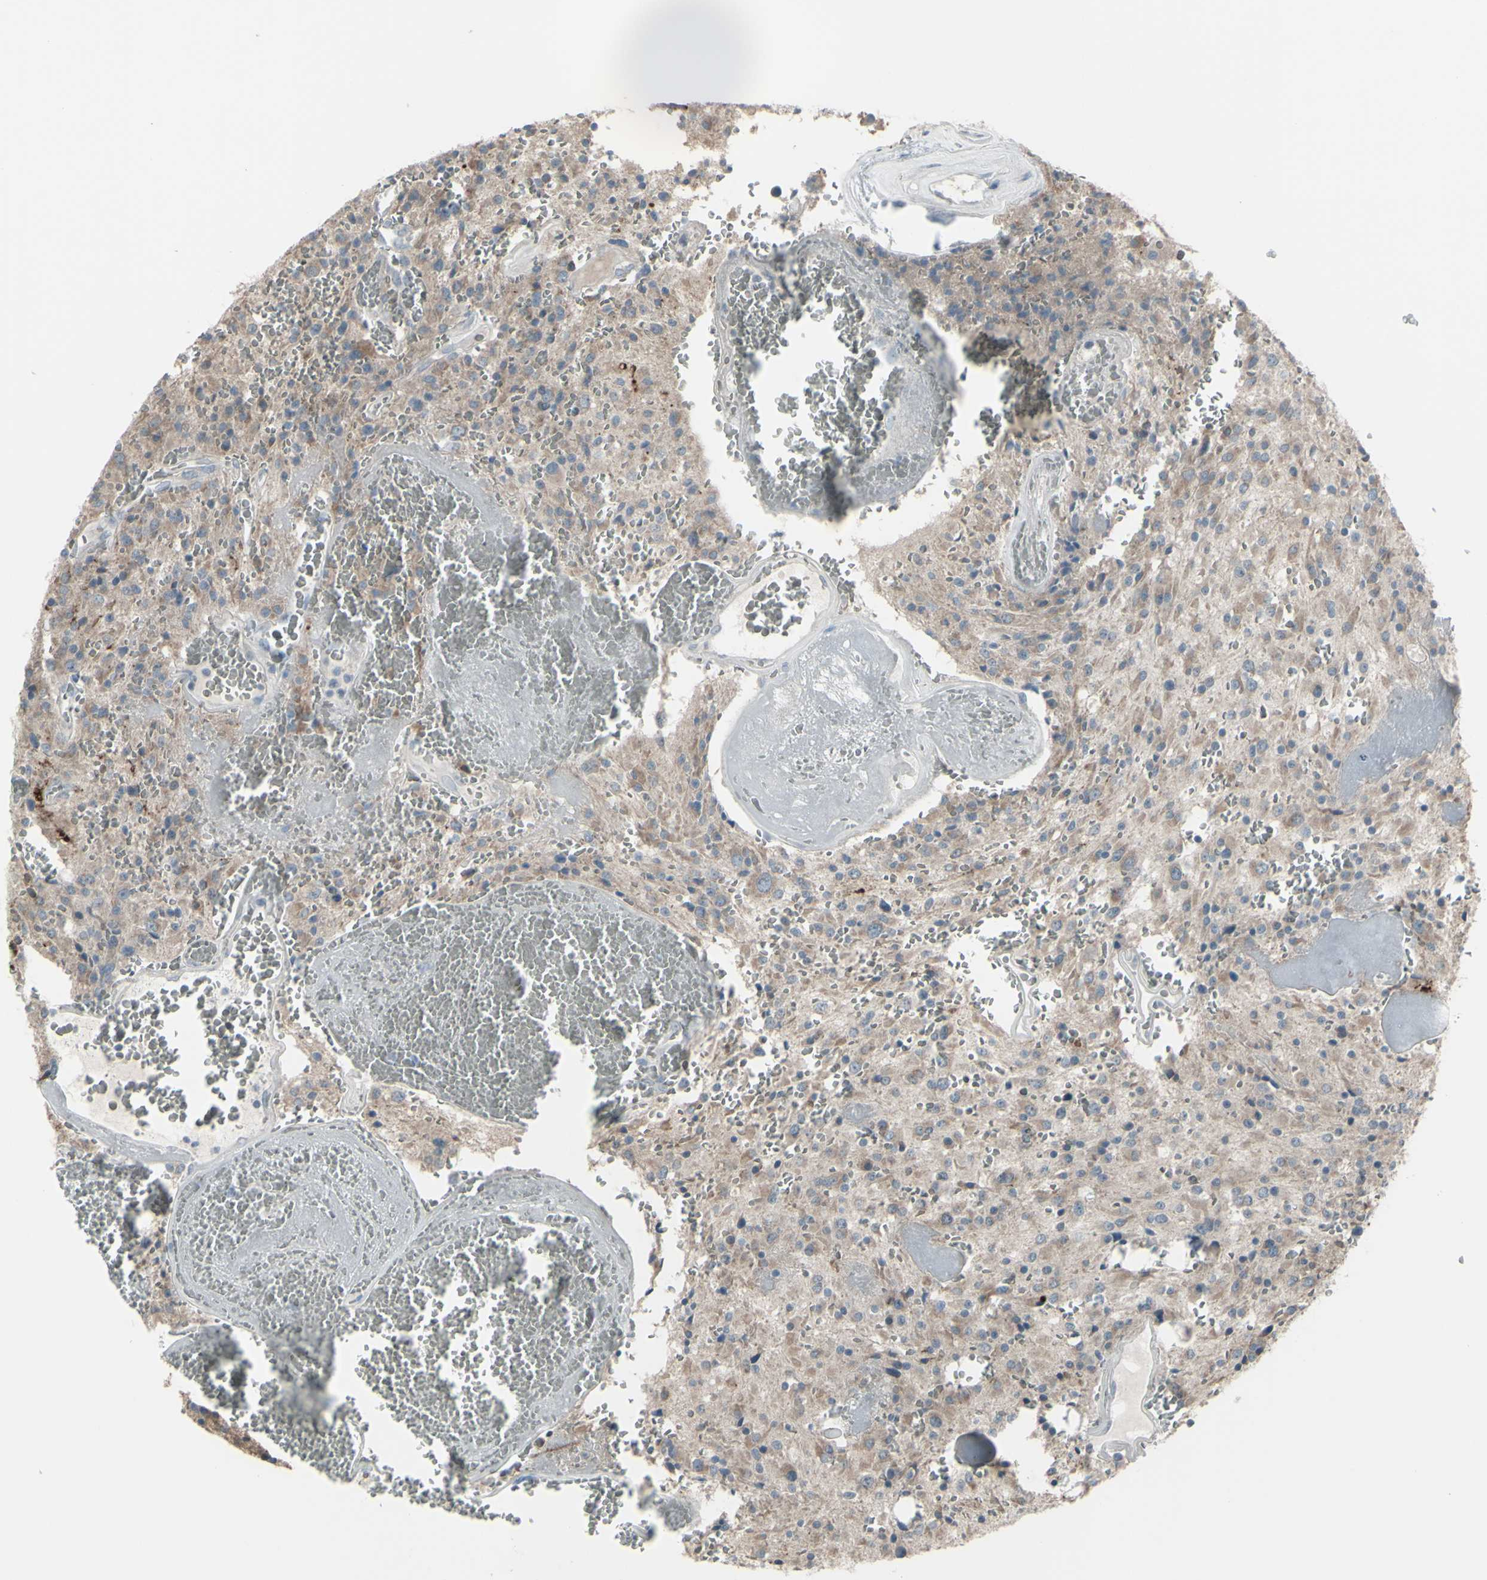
{"staining": {"intensity": "weak", "quantity": "25%-75%", "location": "cytoplasmic/membranous"}, "tissue": "glioma", "cell_type": "Tumor cells", "image_type": "cancer", "snomed": [{"axis": "morphology", "description": "Glioma, malignant, Low grade"}, {"axis": "topography", "description": "Brain"}], "caption": "Human glioma stained with a protein marker demonstrates weak staining in tumor cells.", "gene": "RAB3A", "patient": {"sex": "male", "age": 58}}